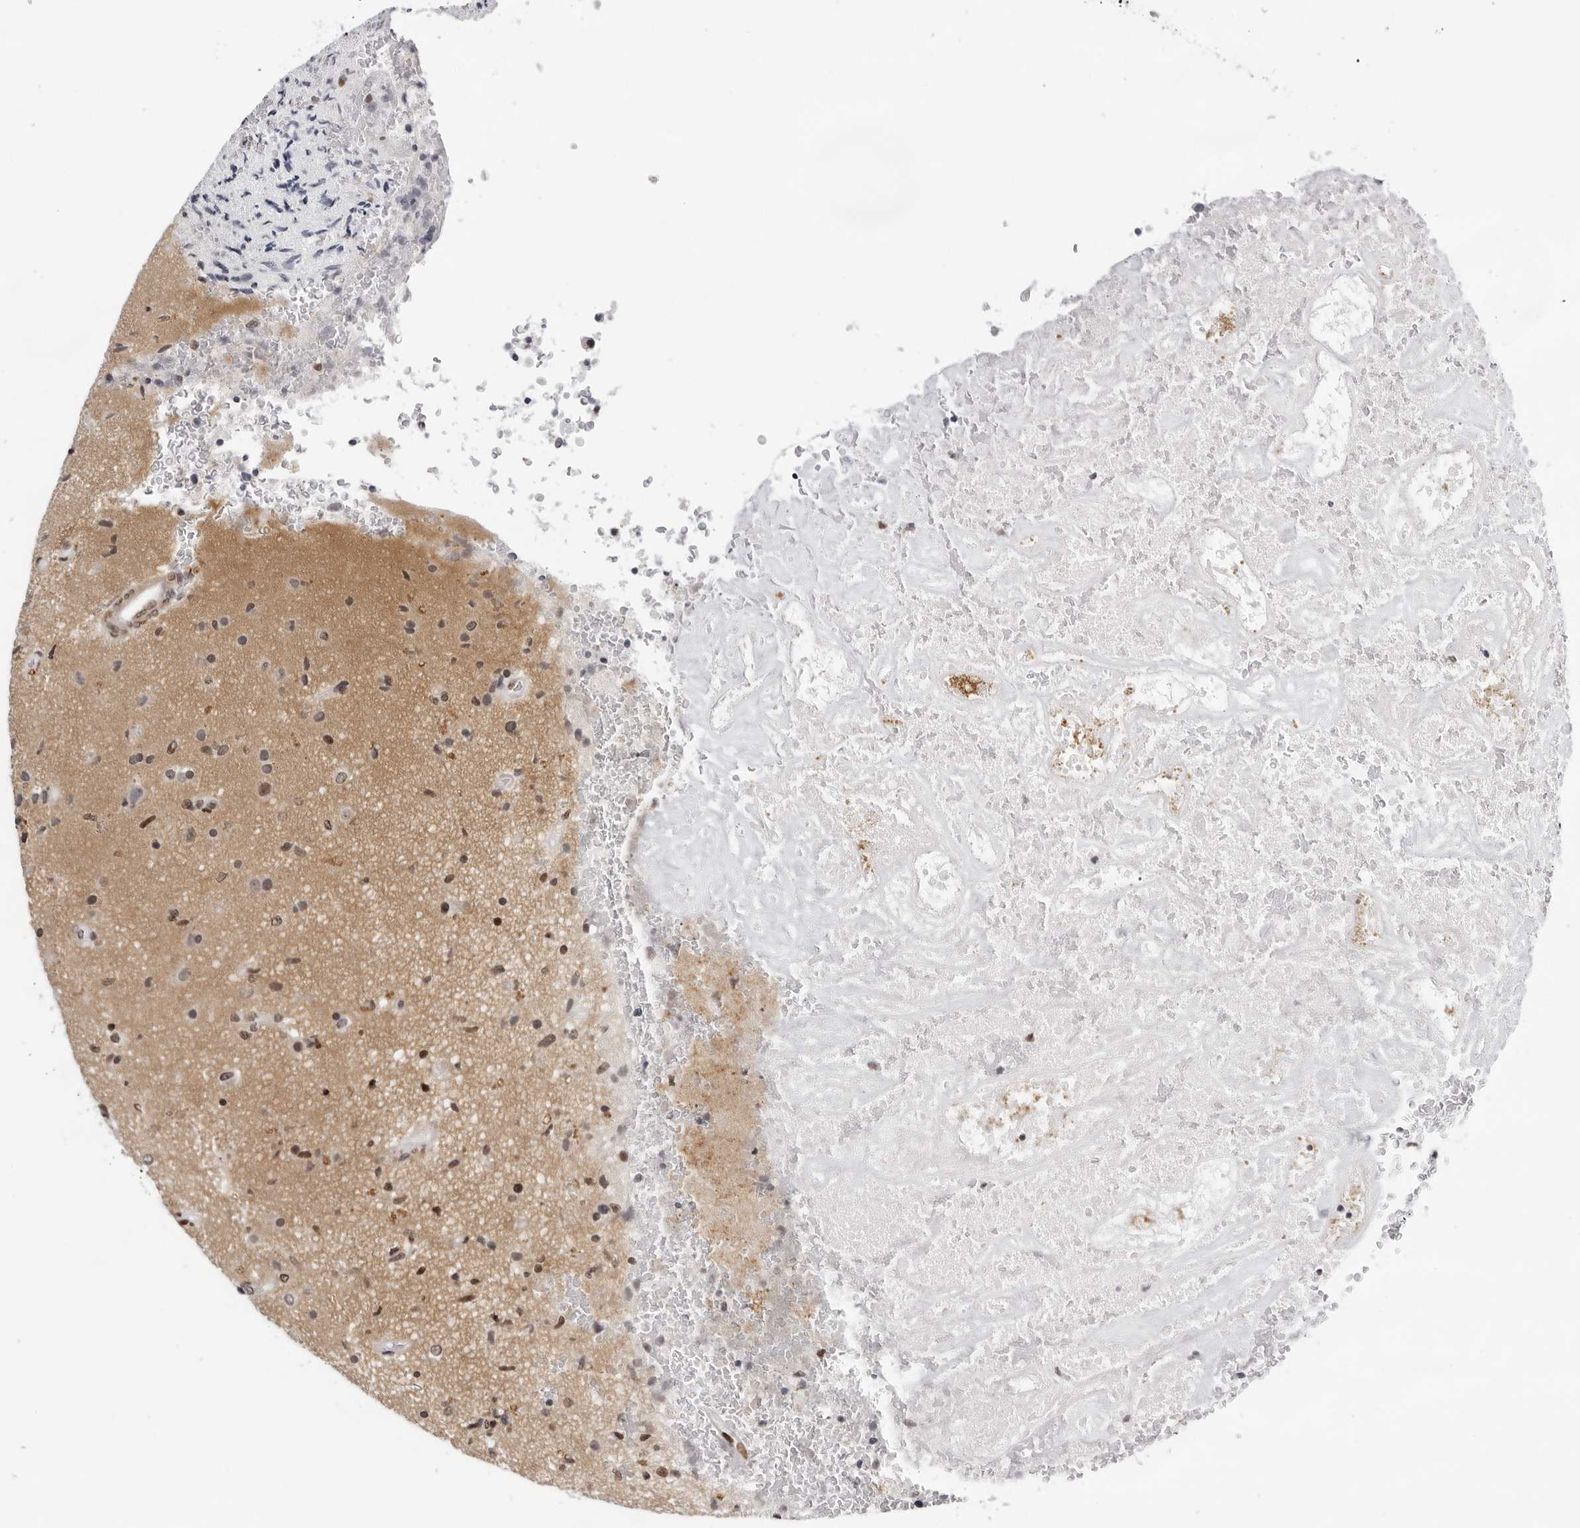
{"staining": {"intensity": "weak", "quantity": "25%-75%", "location": "nuclear"}, "tissue": "glioma", "cell_type": "Tumor cells", "image_type": "cancer", "snomed": [{"axis": "morphology", "description": "Glioma, malignant, High grade"}, {"axis": "topography", "description": "Brain"}], "caption": "Human malignant glioma (high-grade) stained for a protein (brown) reveals weak nuclear positive expression in approximately 25%-75% of tumor cells.", "gene": "OGG1", "patient": {"sex": "male", "age": 72}}